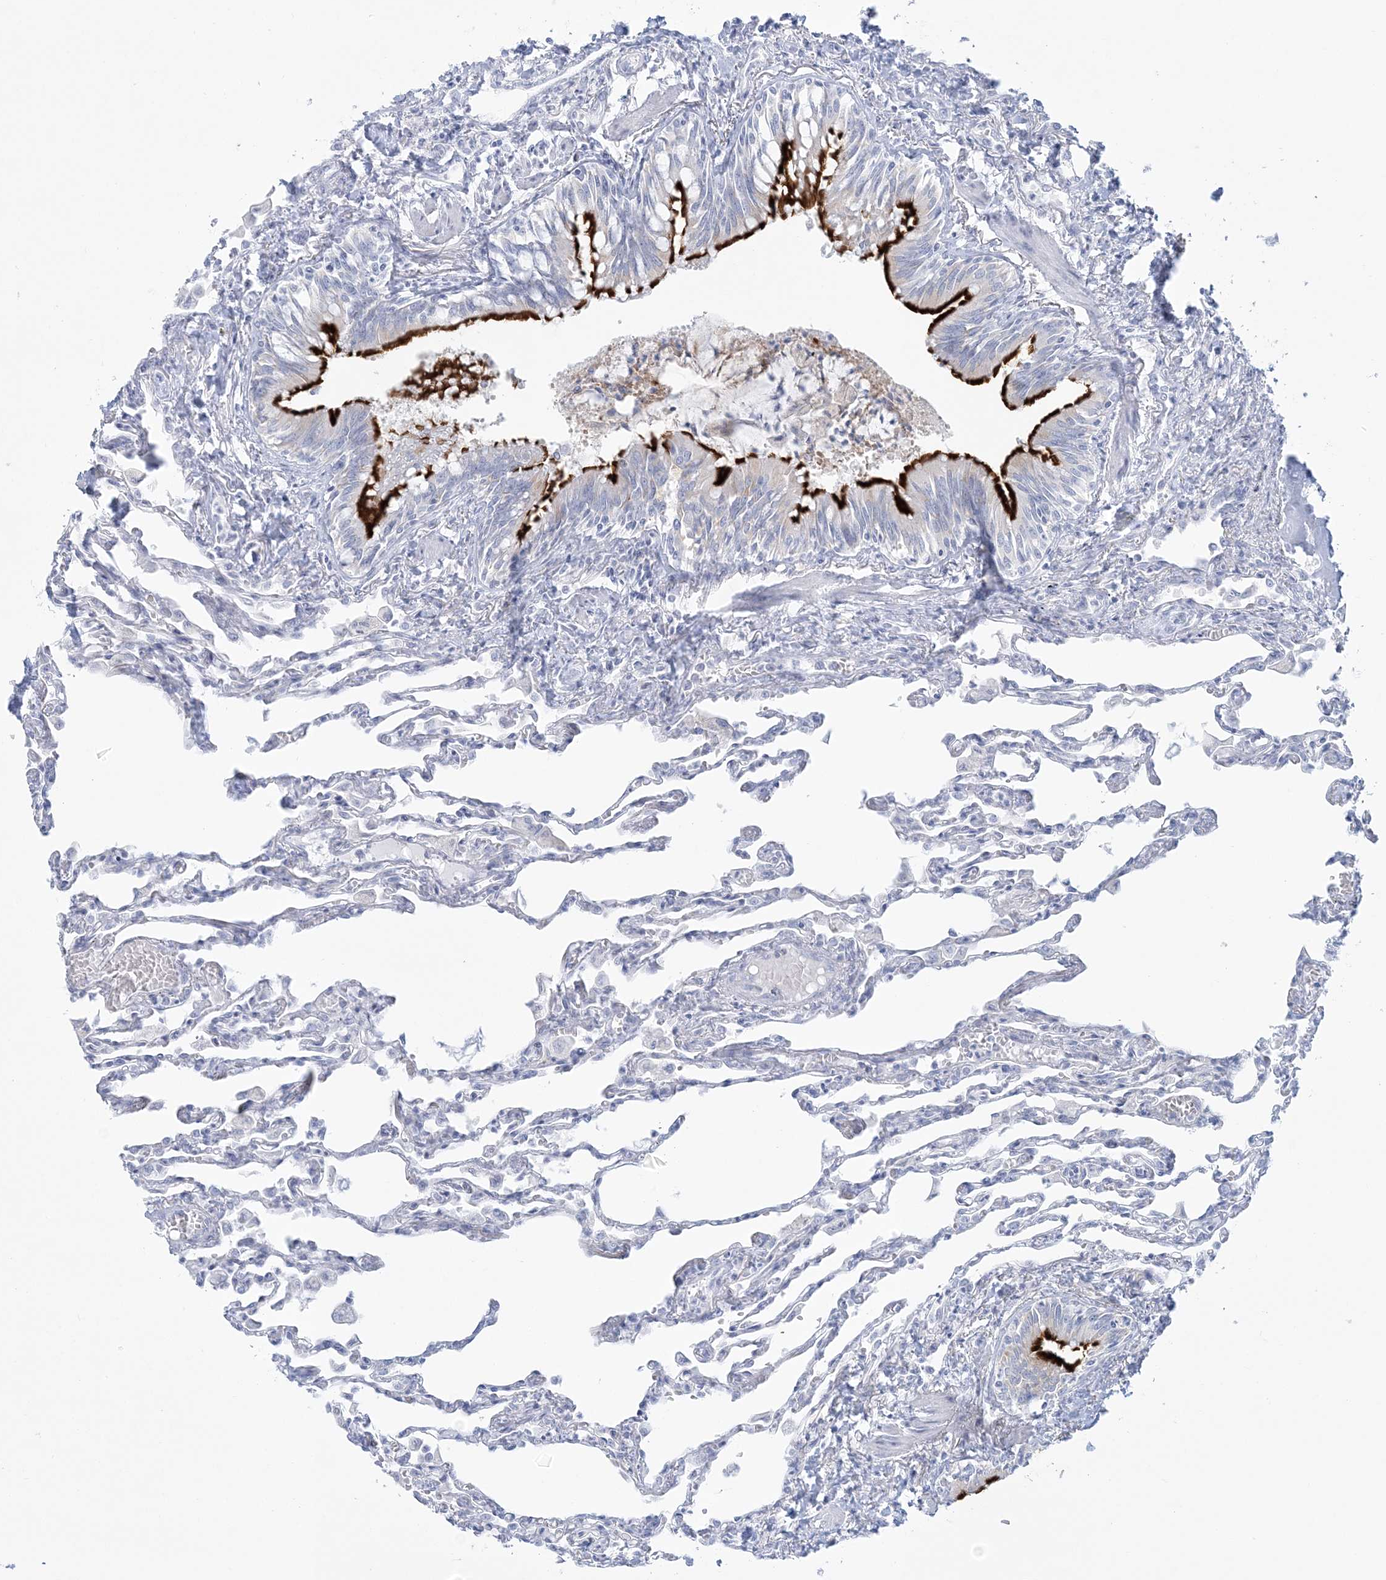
{"staining": {"intensity": "negative", "quantity": "none", "location": "none"}, "tissue": "lung", "cell_type": "Alveolar cells", "image_type": "normal", "snomed": [{"axis": "morphology", "description": "Normal tissue, NOS"}, {"axis": "topography", "description": "Bronchus"}, {"axis": "topography", "description": "Lung"}], "caption": "This is an immunohistochemistry (IHC) histopathology image of normal human lung. There is no positivity in alveolar cells.", "gene": "ADGB", "patient": {"sex": "female", "age": 49}}